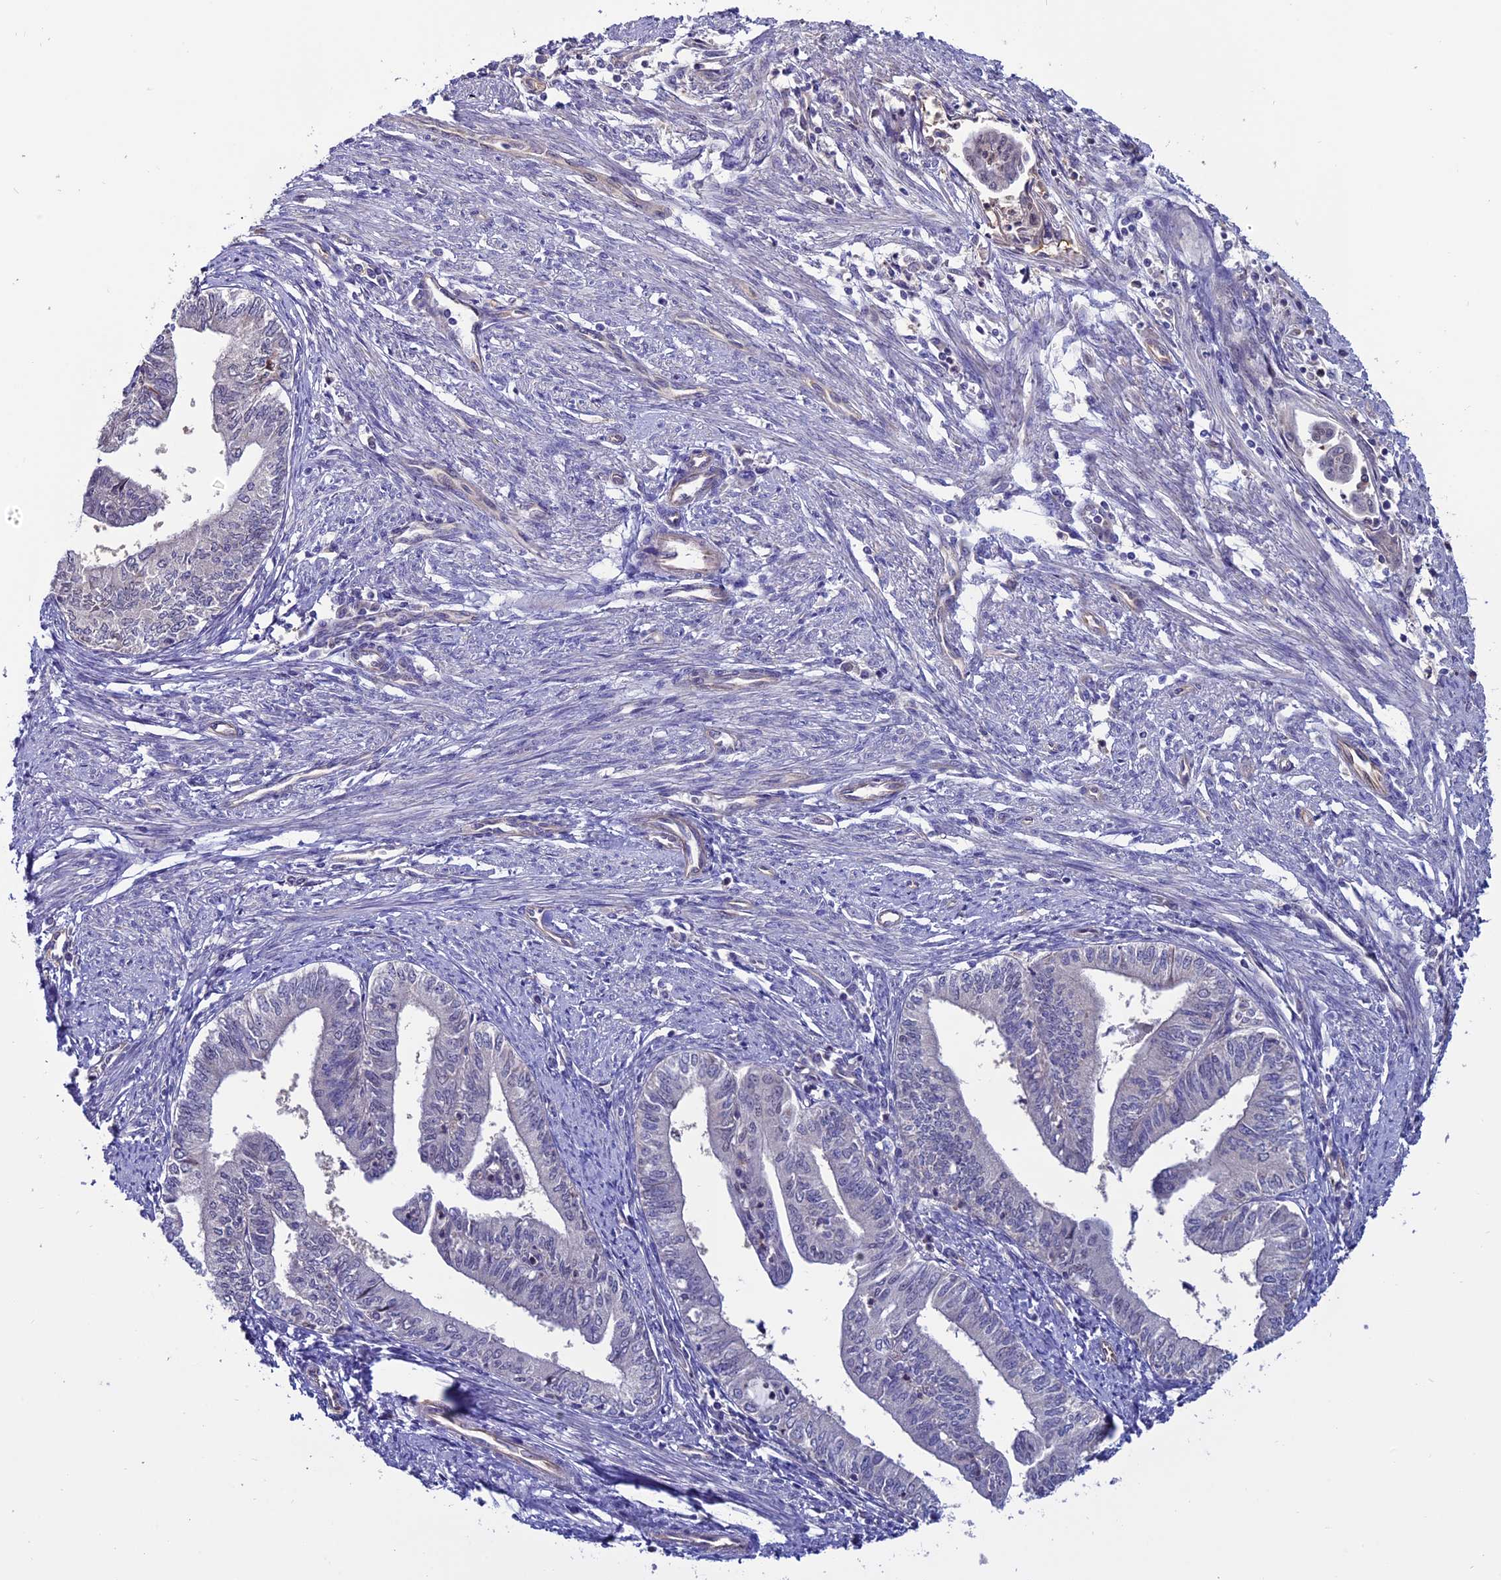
{"staining": {"intensity": "negative", "quantity": "none", "location": "none"}, "tissue": "endometrial cancer", "cell_type": "Tumor cells", "image_type": "cancer", "snomed": [{"axis": "morphology", "description": "Adenocarcinoma, NOS"}, {"axis": "topography", "description": "Endometrium"}], "caption": "There is no significant positivity in tumor cells of endometrial cancer.", "gene": "PDILT", "patient": {"sex": "female", "age": 66}}